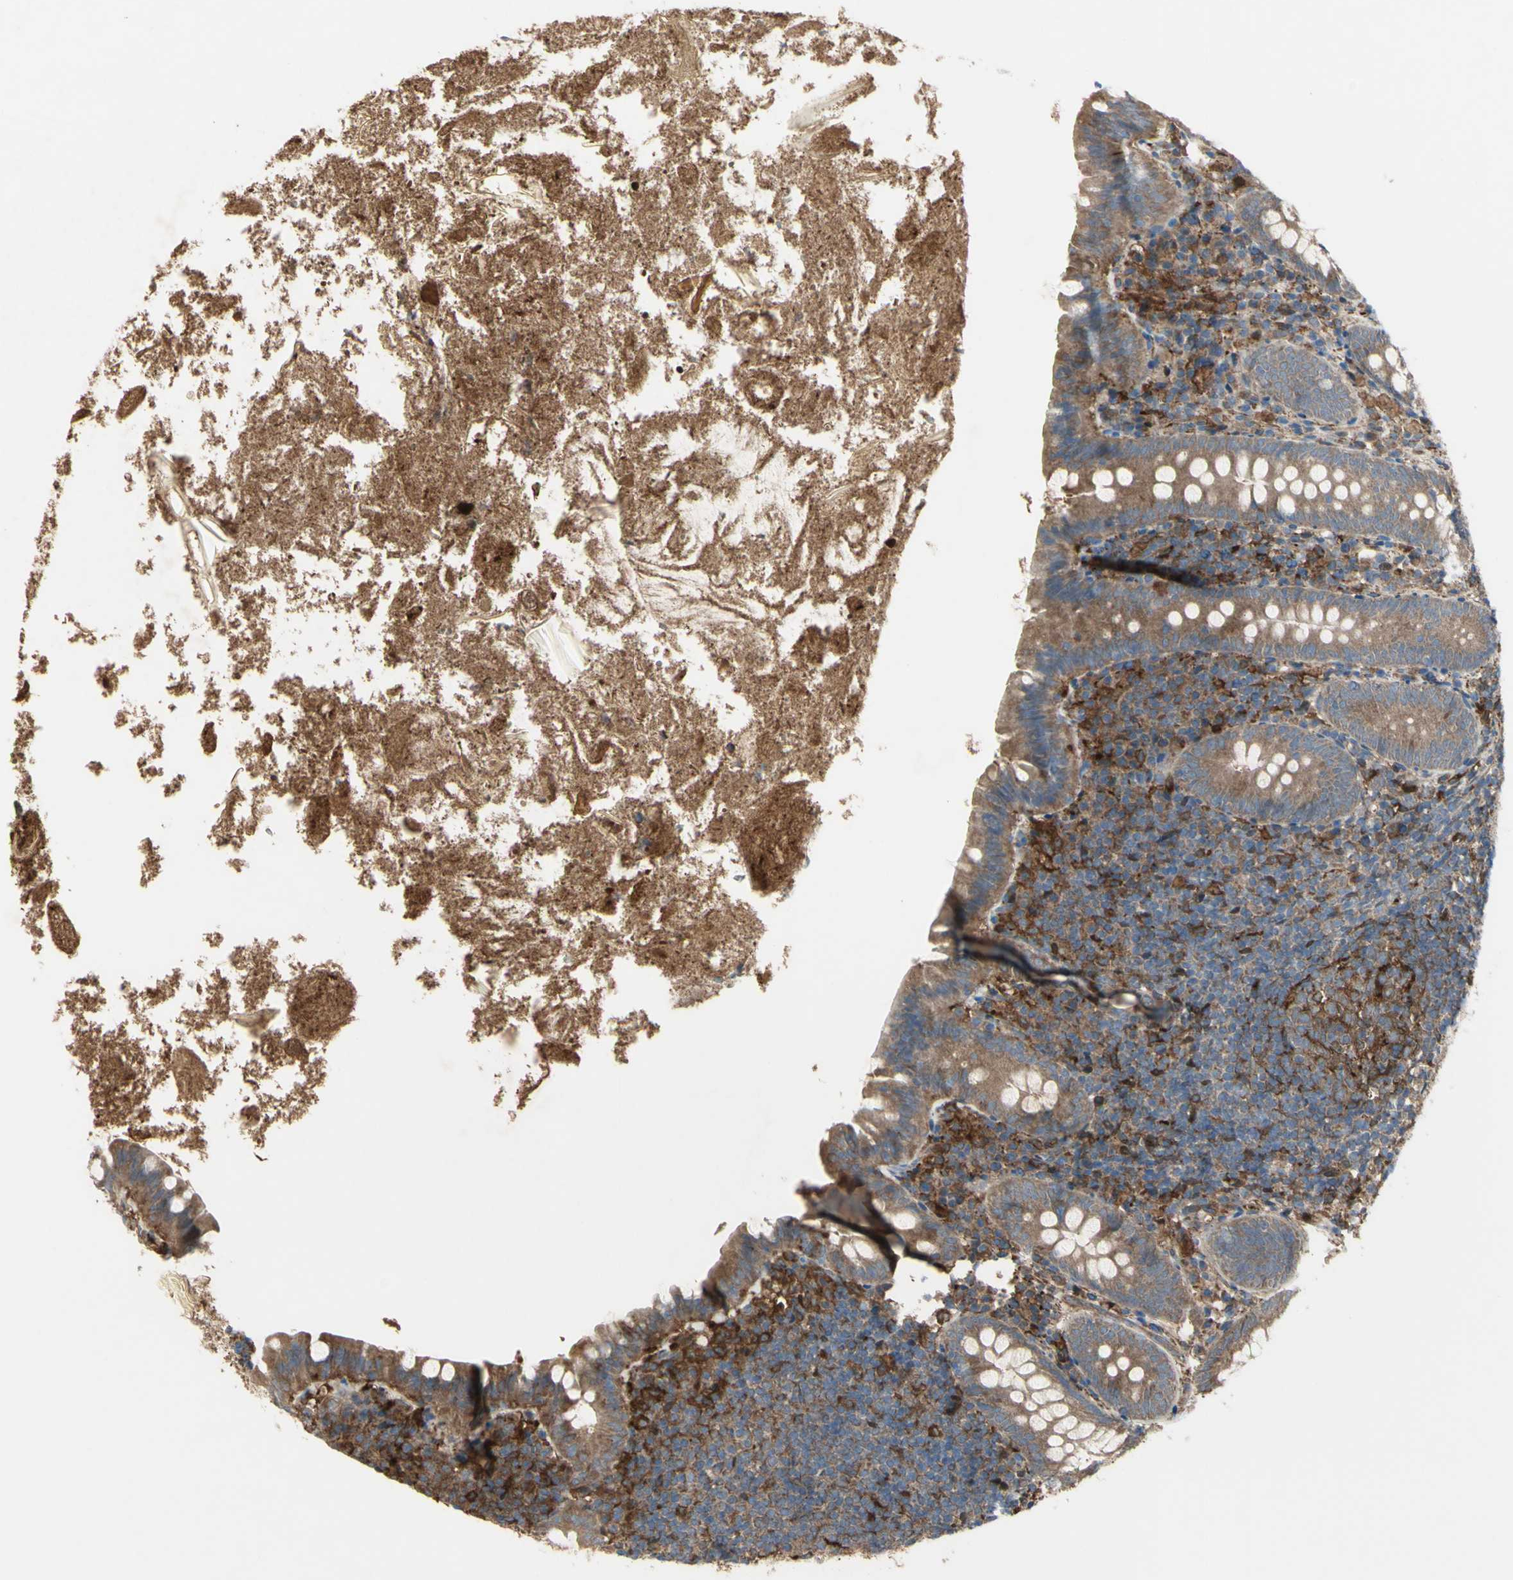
{"staining": {"intensity": "moderate", "quantity": ">75%", "location": "cytoplasmic/membranous"}, "tissue": "appendix", "cell_type": "Glandular cells", "image_type": "normal", "snomed": [{"axis": "morphology", "description": "Normal tissue, NOS"}, {"axis": "topography", "description": "Appendix"}], "caption": "Glandular cells display medium levels of moderate cytoplasmic/membranous expression in about >75% of cells in normal appendix.", "gene": "IGSF9B", "patient": {"sex": "male", "age": 52}}